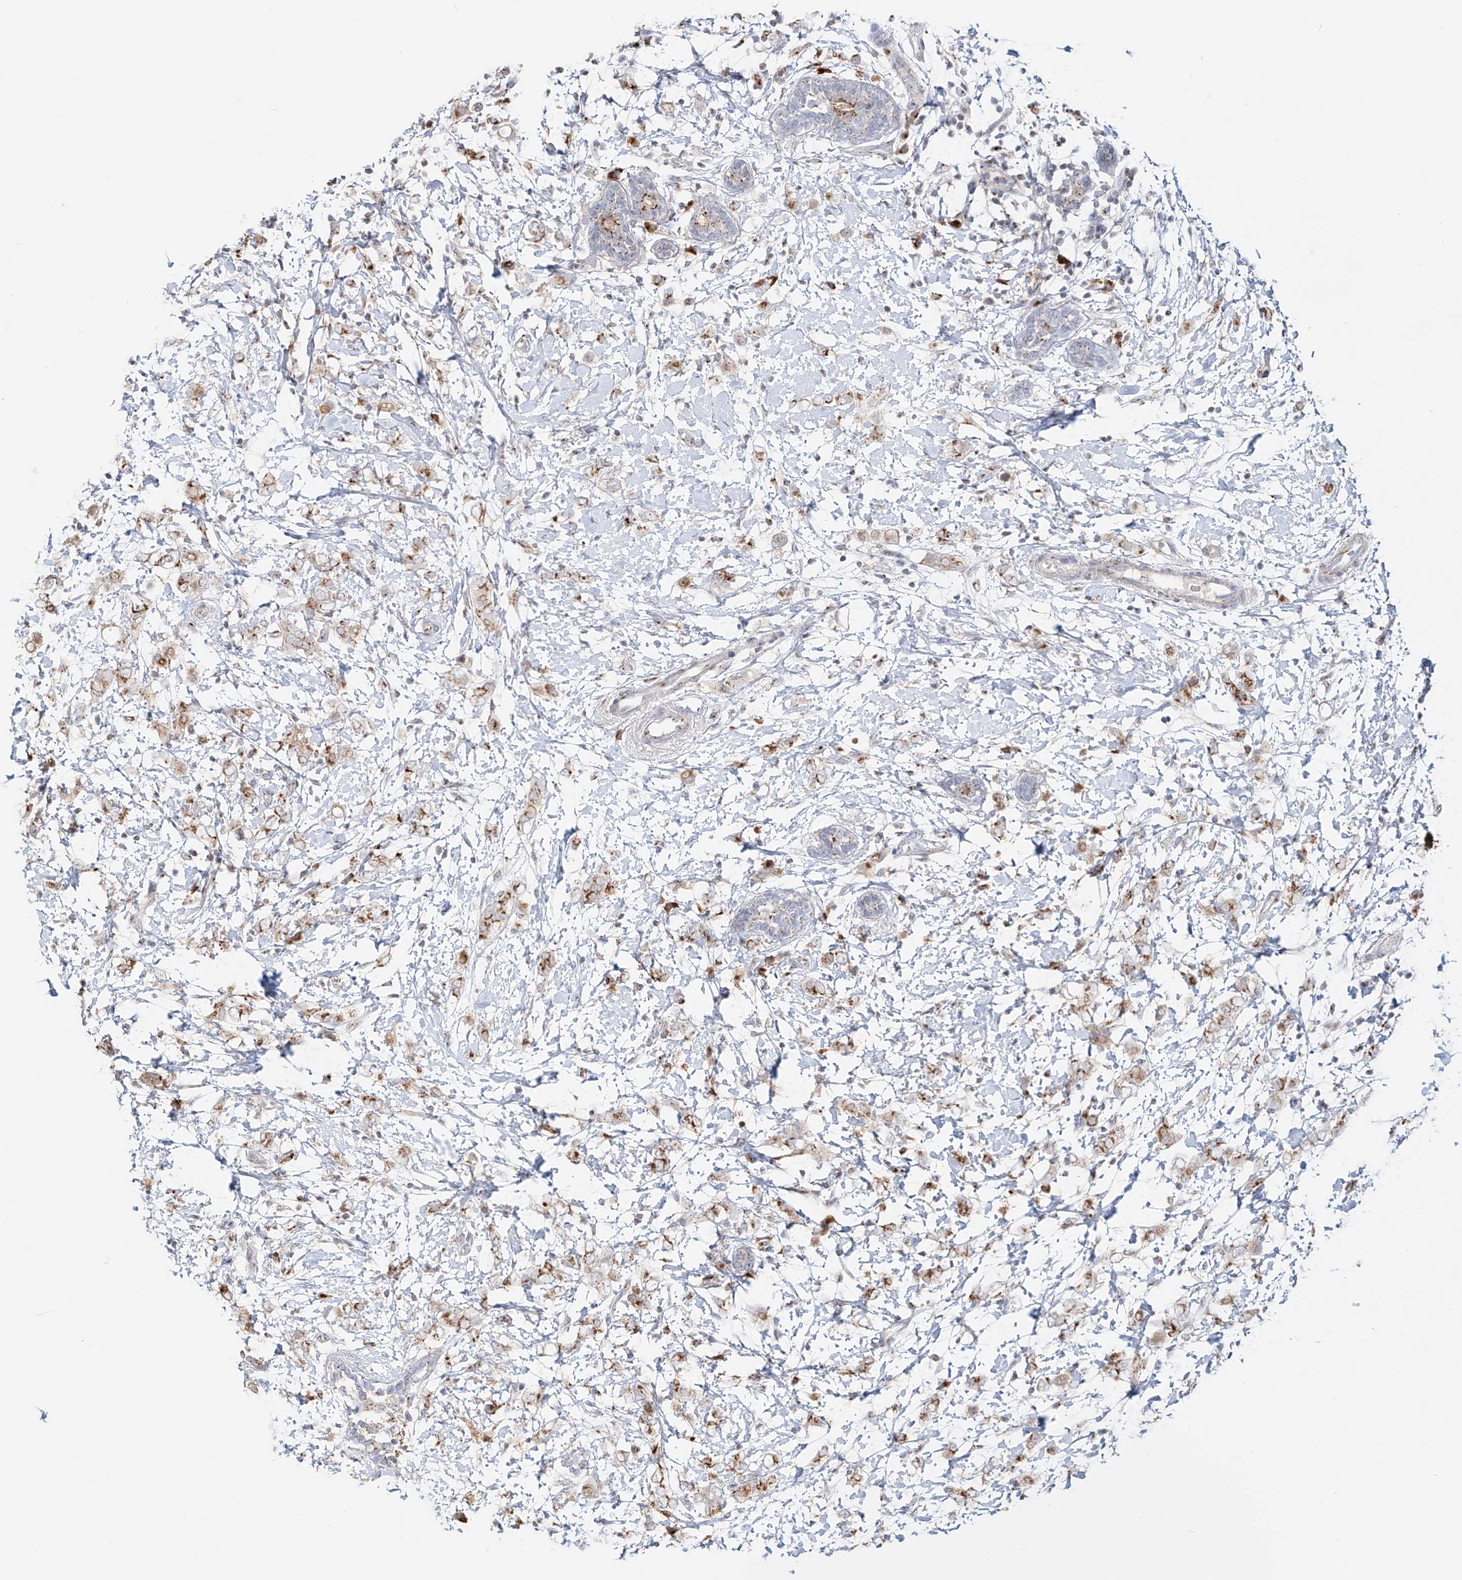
{"staining": {"intensity": "moderate", "quantity": ">75%", "location": "cytoplasmic/membranous"}, "tissue": "breast cancer", "cell_type": "Tumor cells", "image_type": "cancer", "snomed": [{"axis": "morphology", "description": "Normal tissue, NOS"}, {"axis": "morphology", "description": "Lobular carcinoma"}, {"axis": "topography", "description": "Breast"}], "caption": "The photomicrograph reveals staining of lobular carcinoma (breast), revealing moderate cytoplasmic/membranous protein positivity (brown color) within tumor cells.", "gene": "BSDC1", "patient": {"sex": "female", "age": 47}}